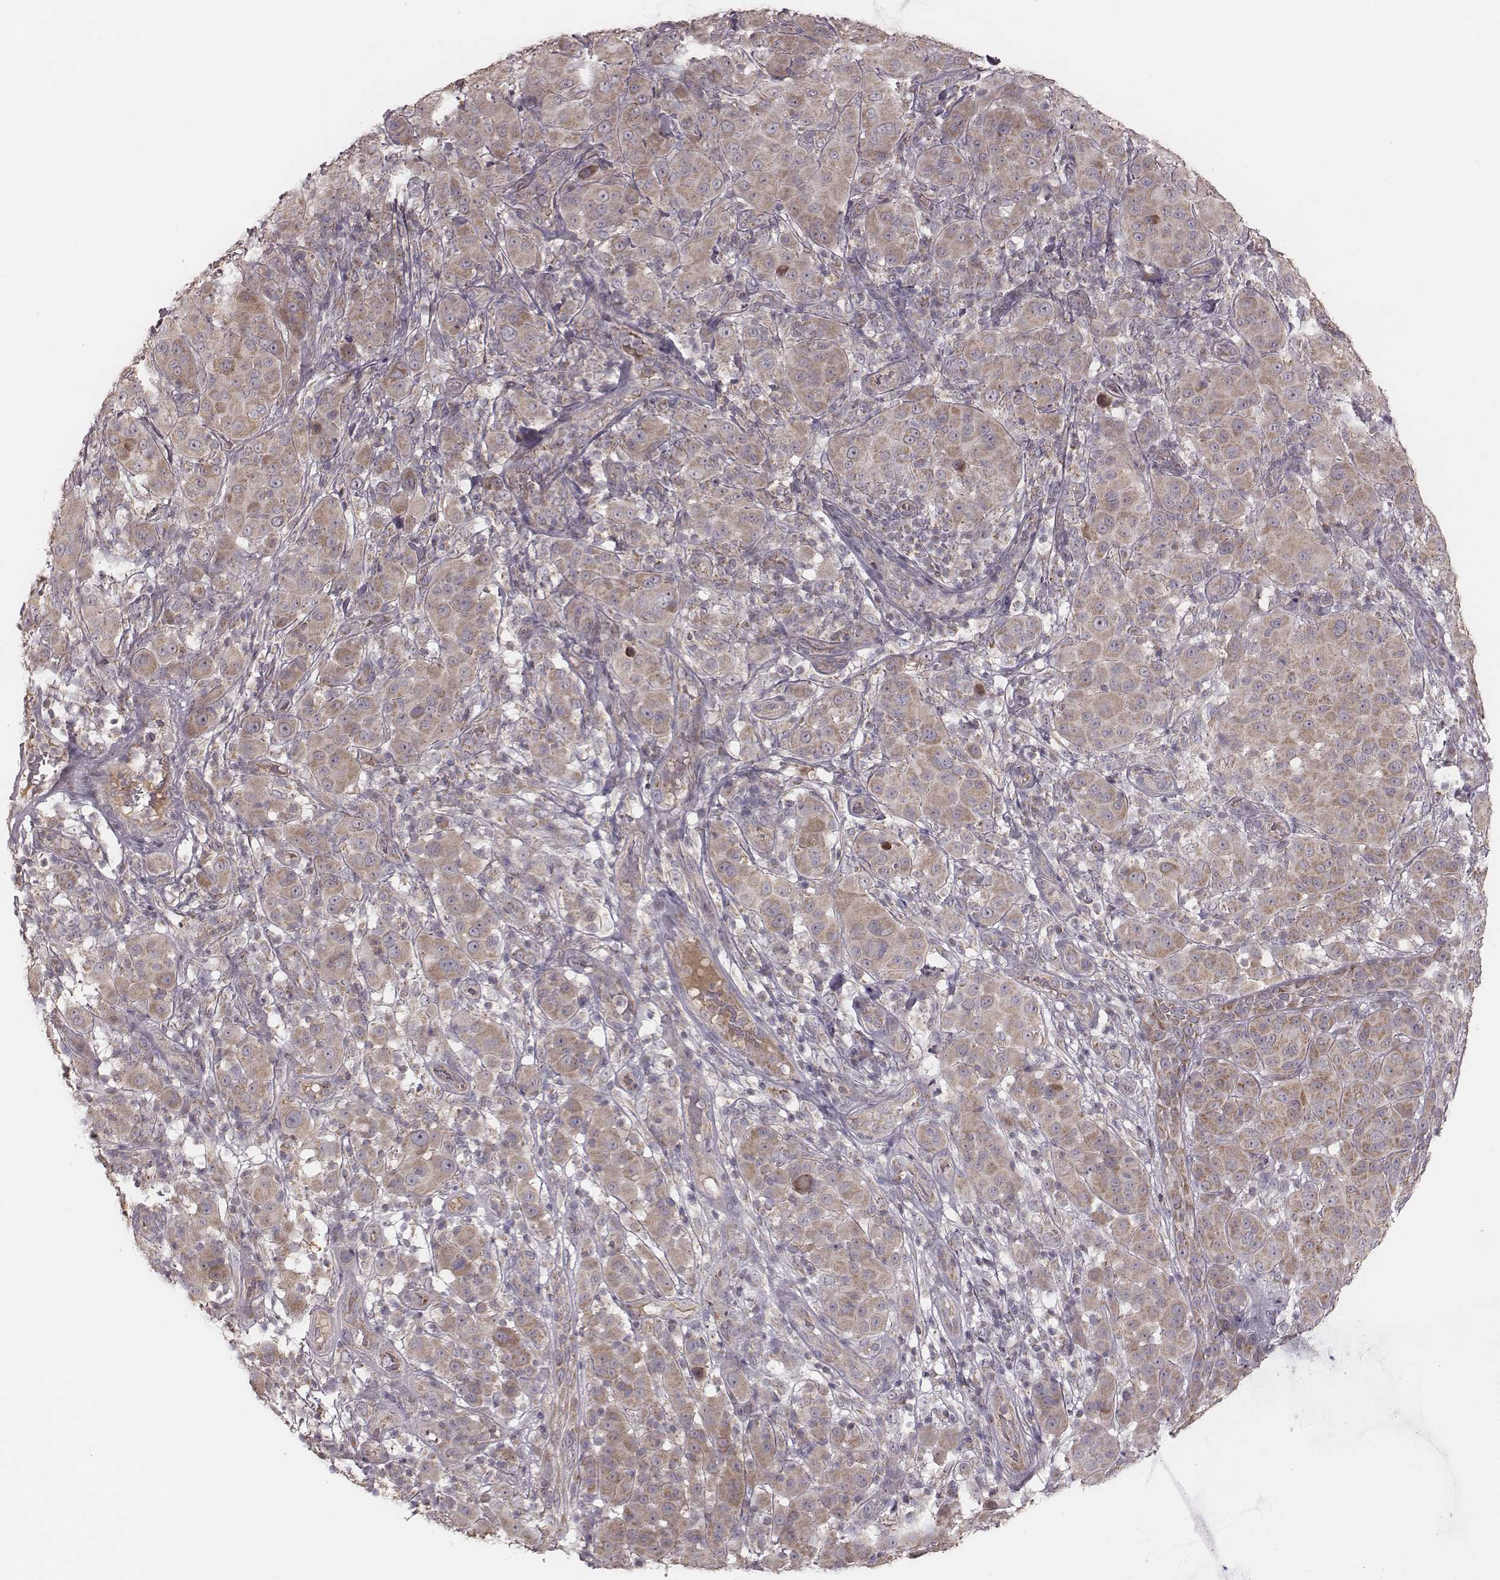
{"staining": {"intensity": "weak", "quantity": ">75%", "location": "cytoplasmic/membranous"}, "tissue": "melanoma", "cell_type": "Tumor cells", "image_type": "cancer", "snomed": [{"axis": "morphology", "description": "Malignant melanoma, NOS"}, {"axis": "topography", "description": "Skin"}], "caption": "Brown immunohistochemical staining in human malignant melanoma exhibits weak cytoplasmic/membranous expression in about >75% of tumor cells. The staining was performed using DAB to visualize the protein expression in brown, while the nuclei were stained in blue with hematoxylin (Magnification: 20x).", "gene": "MRPS27", "patient": {"sex": "female", "age": 87}}